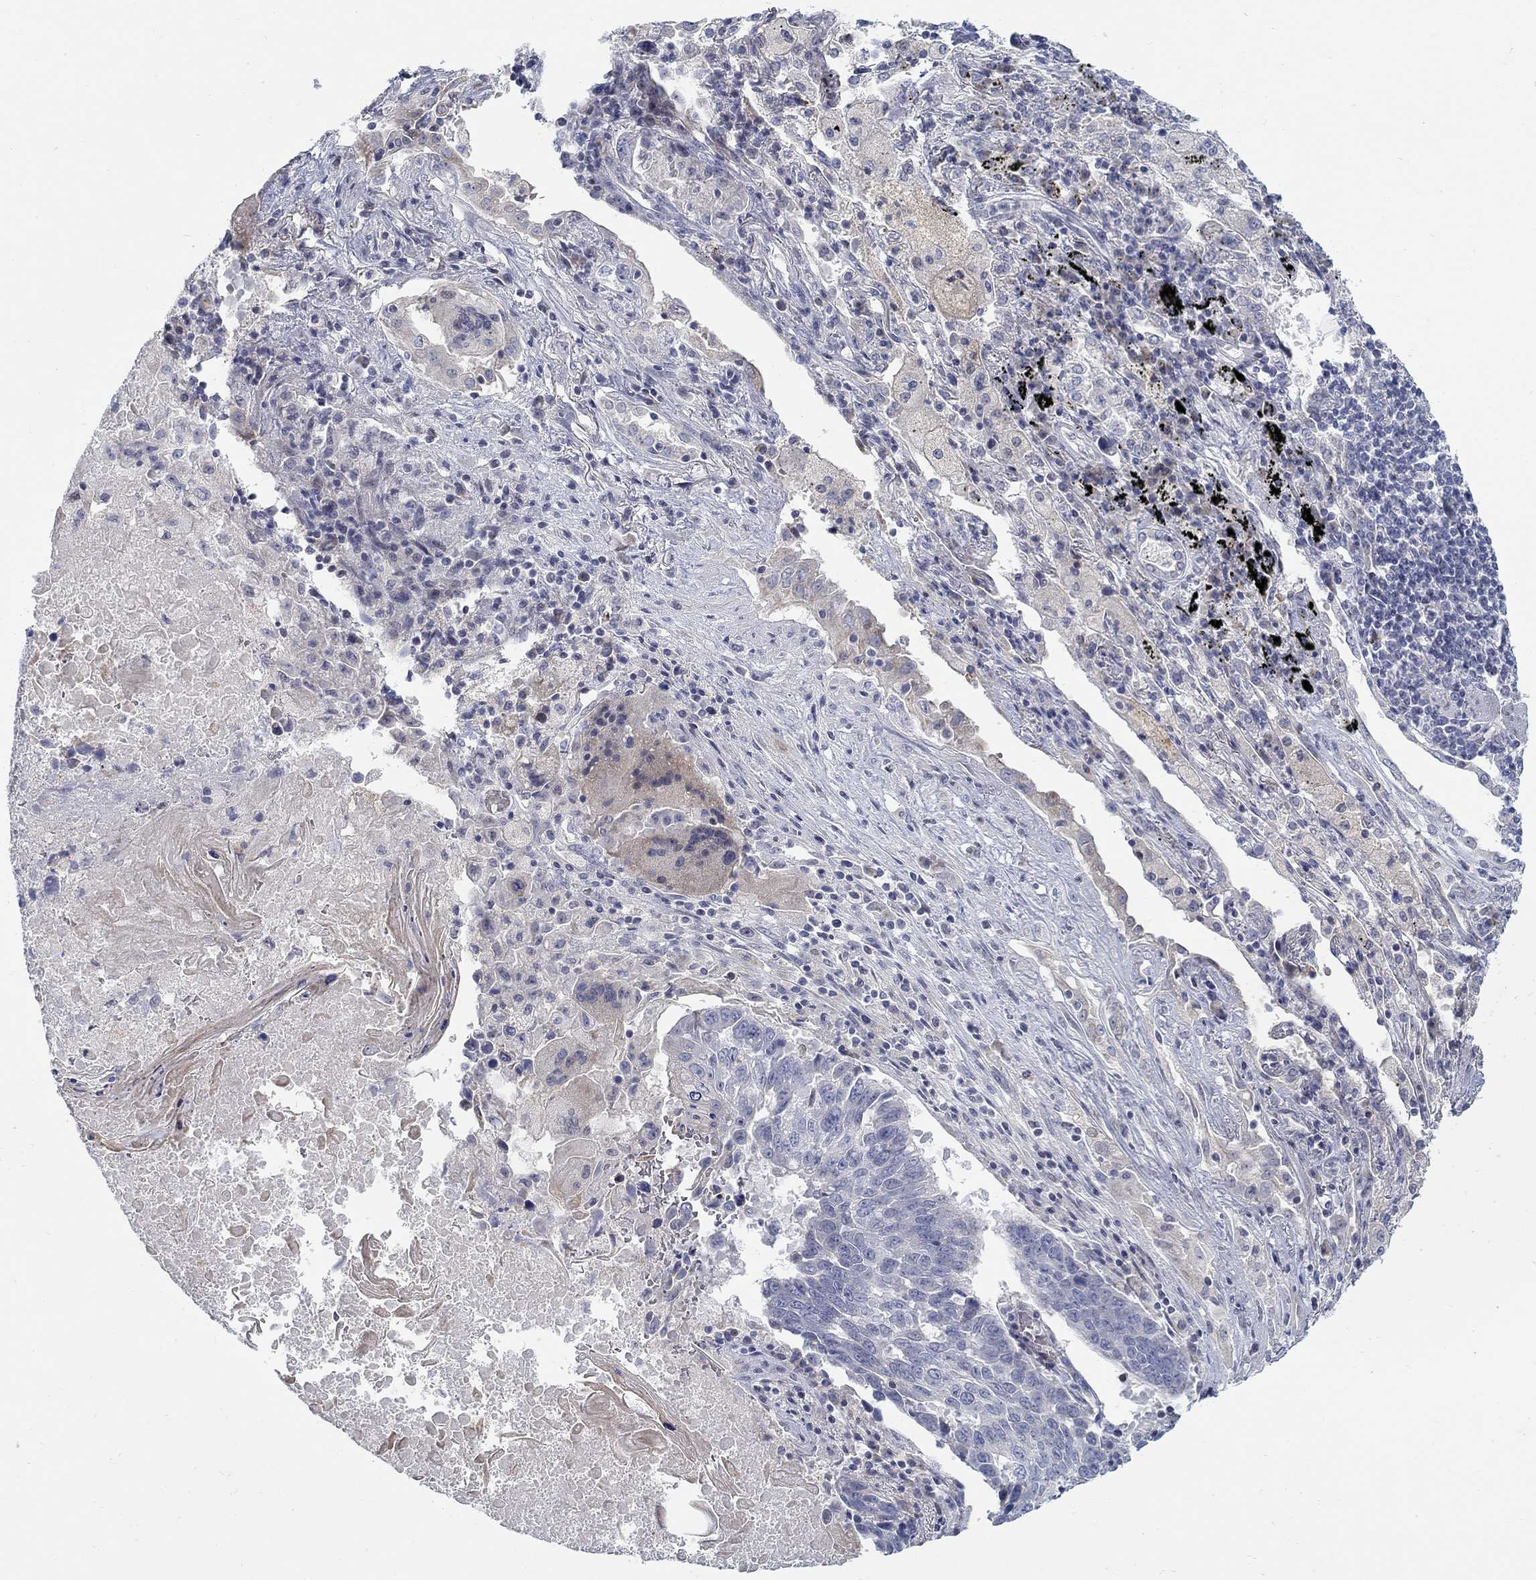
{"staining": {"intensity": "negative", "quantity": "none", "location": "none"}, "tissue": "lung cancer", "cell_type": "Tumor cells", "image_type": "cancer", "snomed": [{"axis": "morphology", "description": "Squamous cell carcinoma, NOS"}, {"axis": "topography", "description": "Lung"}], "caption": "Protein analysis of lung cancer shows no significant positivity in tumor cells.", "gene": "ANO7", "patient": {"sex": "male", "age": 73}}